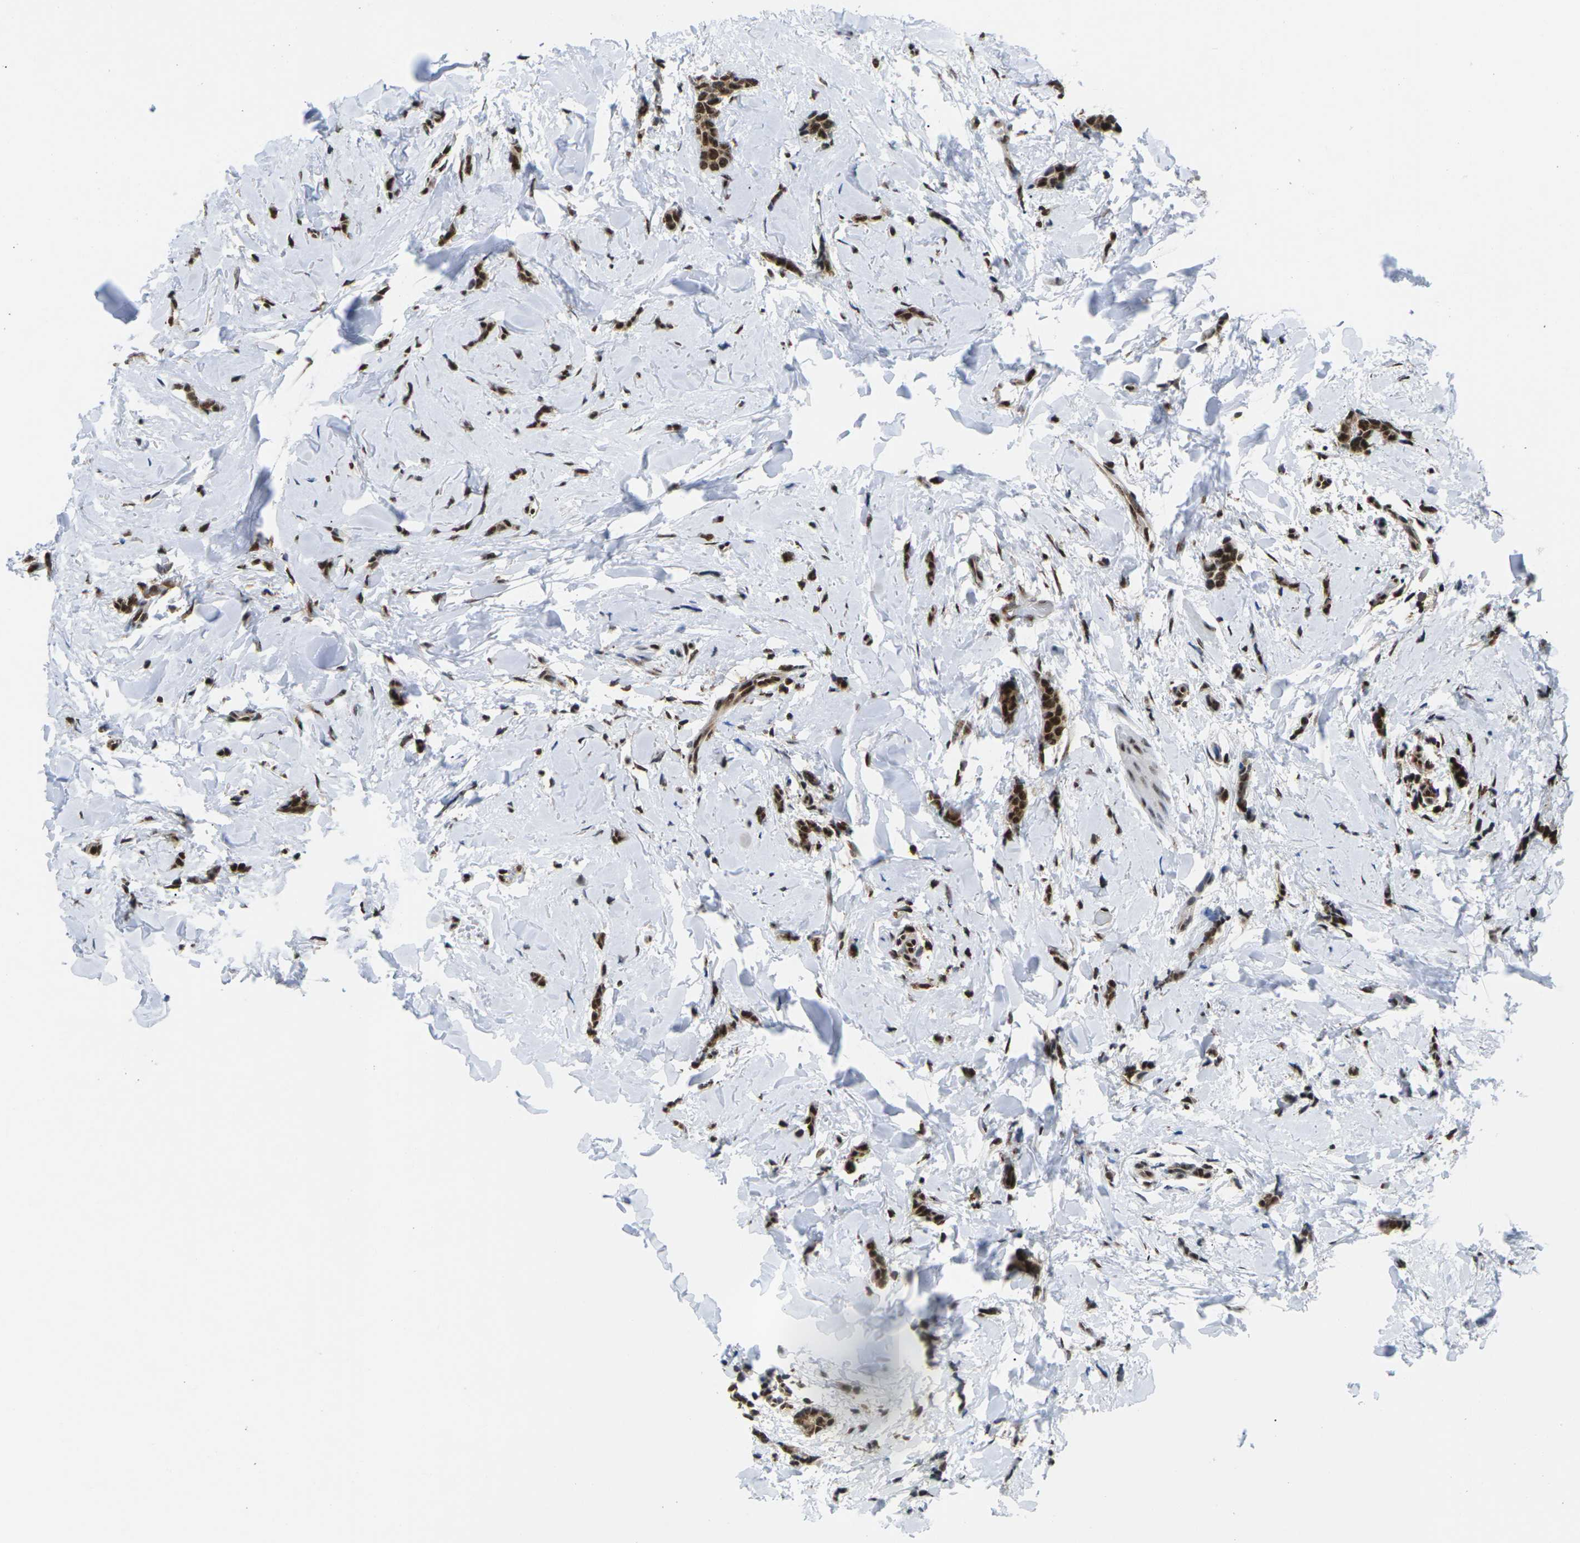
{"staining": {"intensity": "strong", "quantity": ">75%", "location": "cytoplasmic/membranous,nuclear"}, "tissue": "breast cancer", "cell_type": "Tumor cells", "image_type": "cancer", "snomed": [{"axis": "morphology", "description": "Lobular carcinoma"}, {"axis": "topography", "description": "Skin"}, {"axis": "topography", "description": "Breast"}], "caption": "High-magnification brightfield microscopy of lobular carcinoma (breast) stained with DAB (3,3'-diaminobenzidine) (brown) and counterstained with hematoxylin (blue). tumor cells exhibit strong cytoplasmic/membranous and nuclear staining is identified in approximately>75% of cells.", "gene": "MAGOH", "patient": {"sex": "female", "age": 46}}